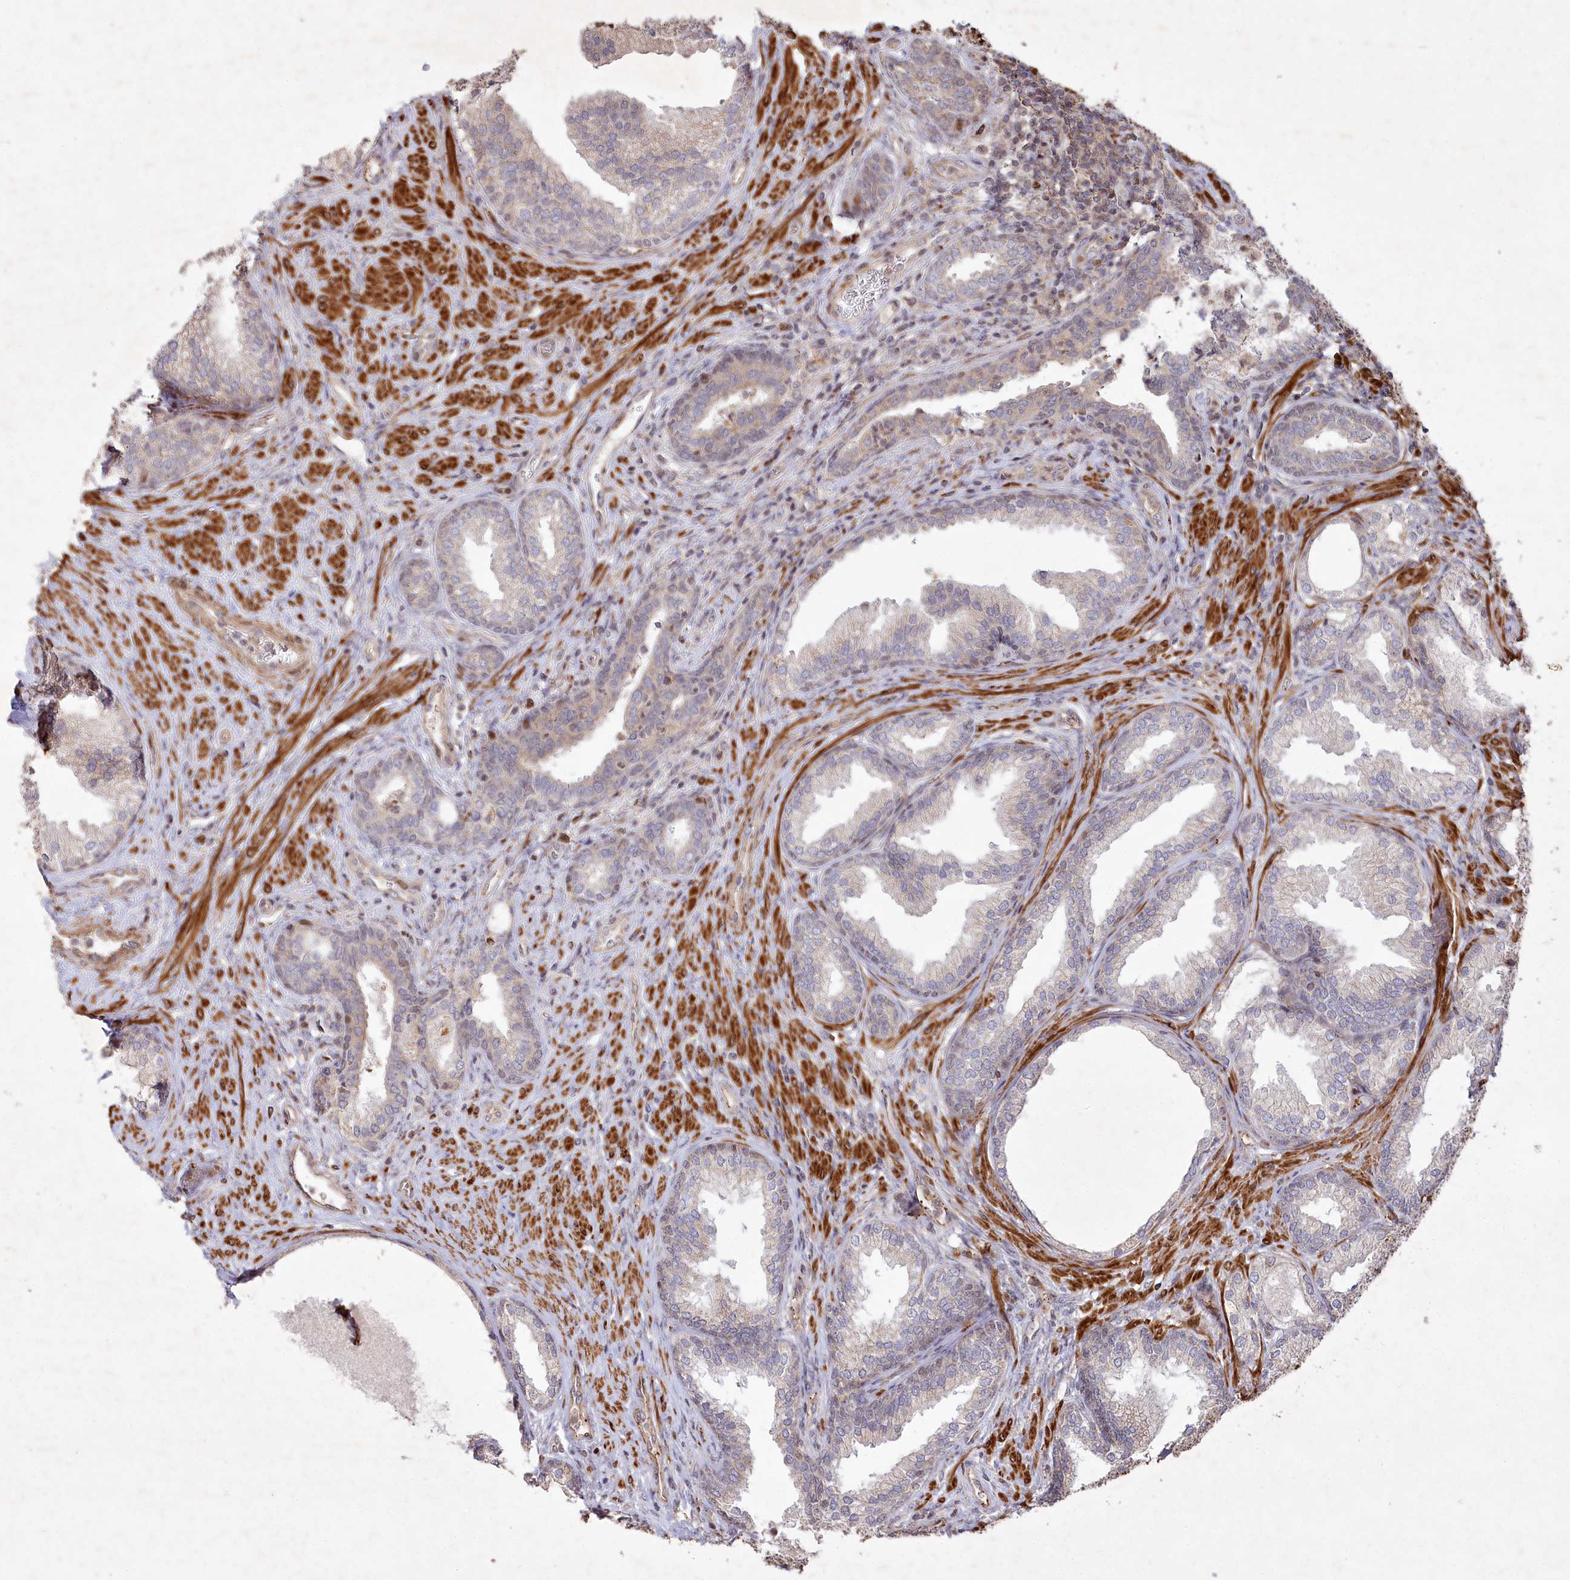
{"staining": {"intensity": "negative", "quantity": "none", "location": "none"}, "tissue": "prostate", "cell_type": "Glandular cells", "image_type": "normal", "snomed": [{"axis": "morphology", "description": "Normal tissue, NOS"}, {"axis": "topography", "description": "Prostate"}], "caption": "A micrograph of prostate stained for a protein shows no brown staining in glandular cells. (Stains: DAB (3,3'-diaminobenzidine) immunohistochemistry (IHC) with hematoxylin counter stain, Microscopy: brightfield microscopy at high magnification).", "gene": "PSTK", "patient": {"sex": "male", "age": 76}}